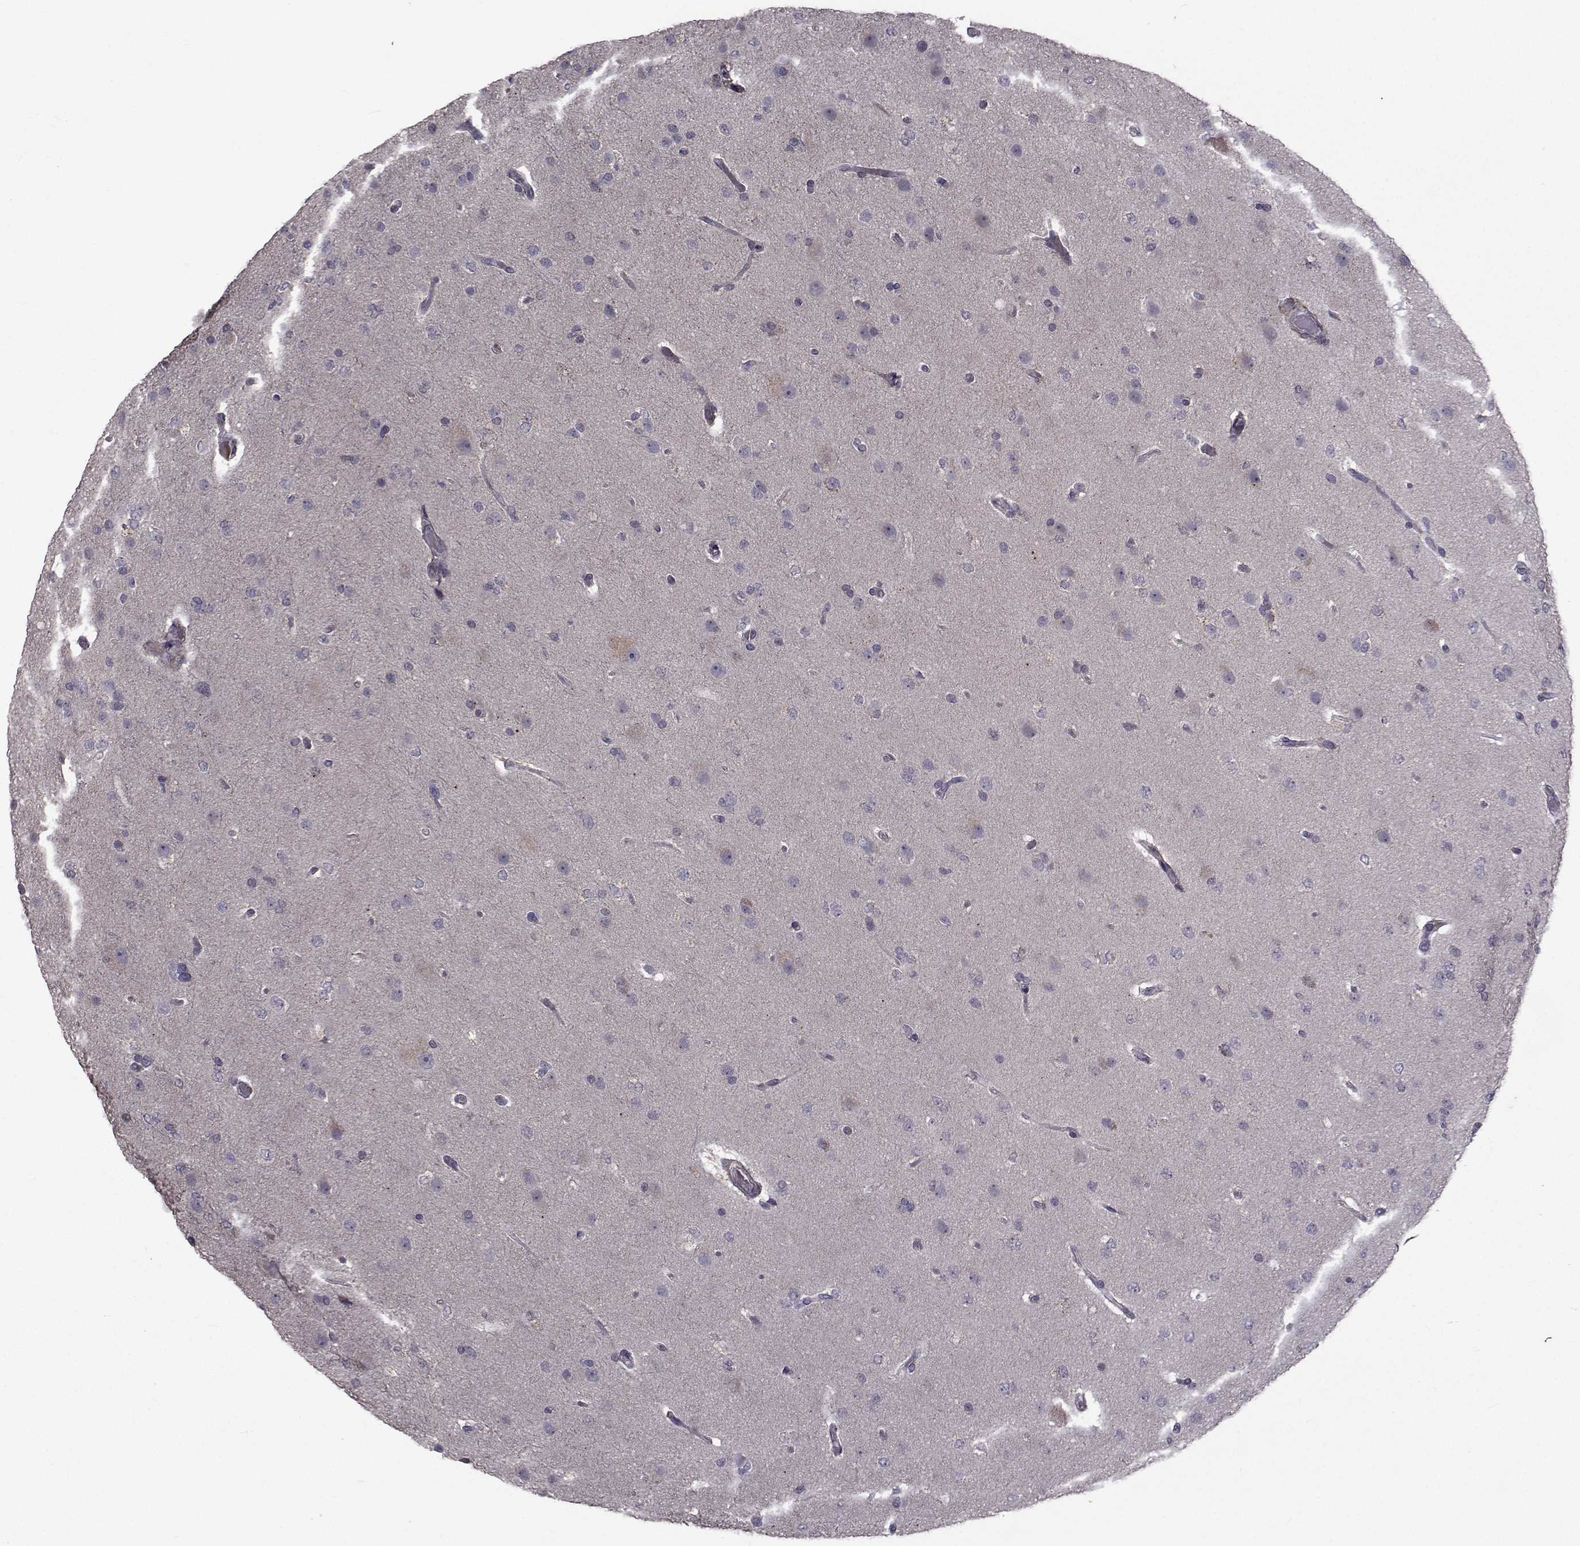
{"staining": {"intensity": "negative", "quantity": "none", "location": "none"}, "tissue": "glioma", "cell_type": "Tumor cells", "image_type": "cancer", "snomed": [{"axis": "morphology", "description": "Glioma, malignant, High grade"}, {"axis": "topography", "description": "Brain"}], "caption": "Malignant high-grade glioma stained for a protein using immunohistochemistry (IHC) shows no staining tumor cells.", "gene": "FDXR", "patient": {"sex": "male", "age": 68}}